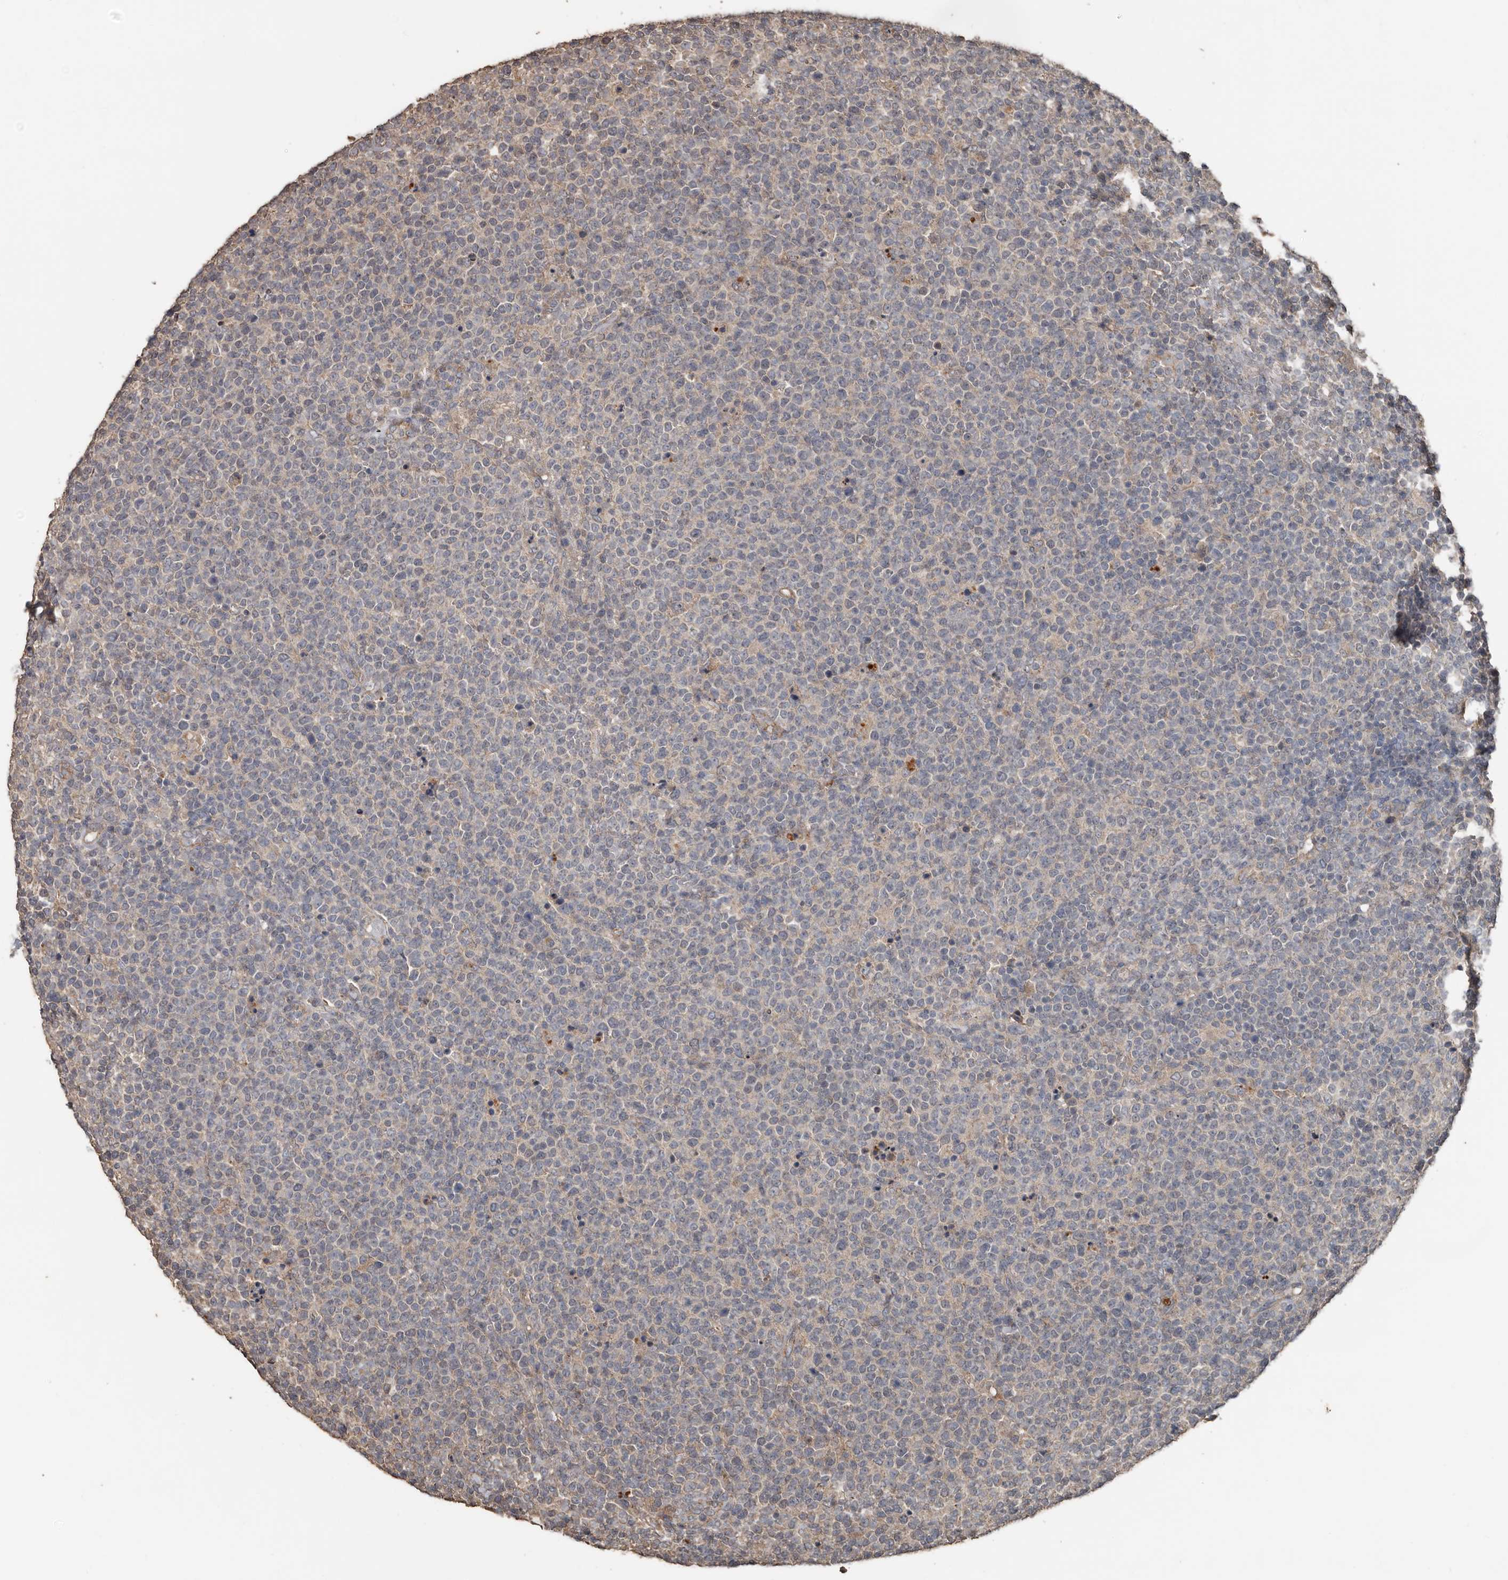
{"staining": {"intensity": "negative", "quantity": "none", "location": "none"}, "tissue": "lymphoma", "cell_type": "Tumor cells", "image_type": "cancer", "snomed": [{"axis": "morphology", "description": "Malignant lymphoma, non-Hodgkin's type, High grade"}, {"axis": "topography", "description": "Lymph node"}], "caption": "Immunohistochemical staining of human malignant lymphoma, non-Hodgkin's type (high-grade) displays no significant positivity in tumor cells. The staining is performed using DAB (3,3'-diaminobenzidine) brown chromogen with nuclei counter-stained in using hematoxylin.", "gene": "HYAL4", "patient": {"sex": "male", "age": 61}}